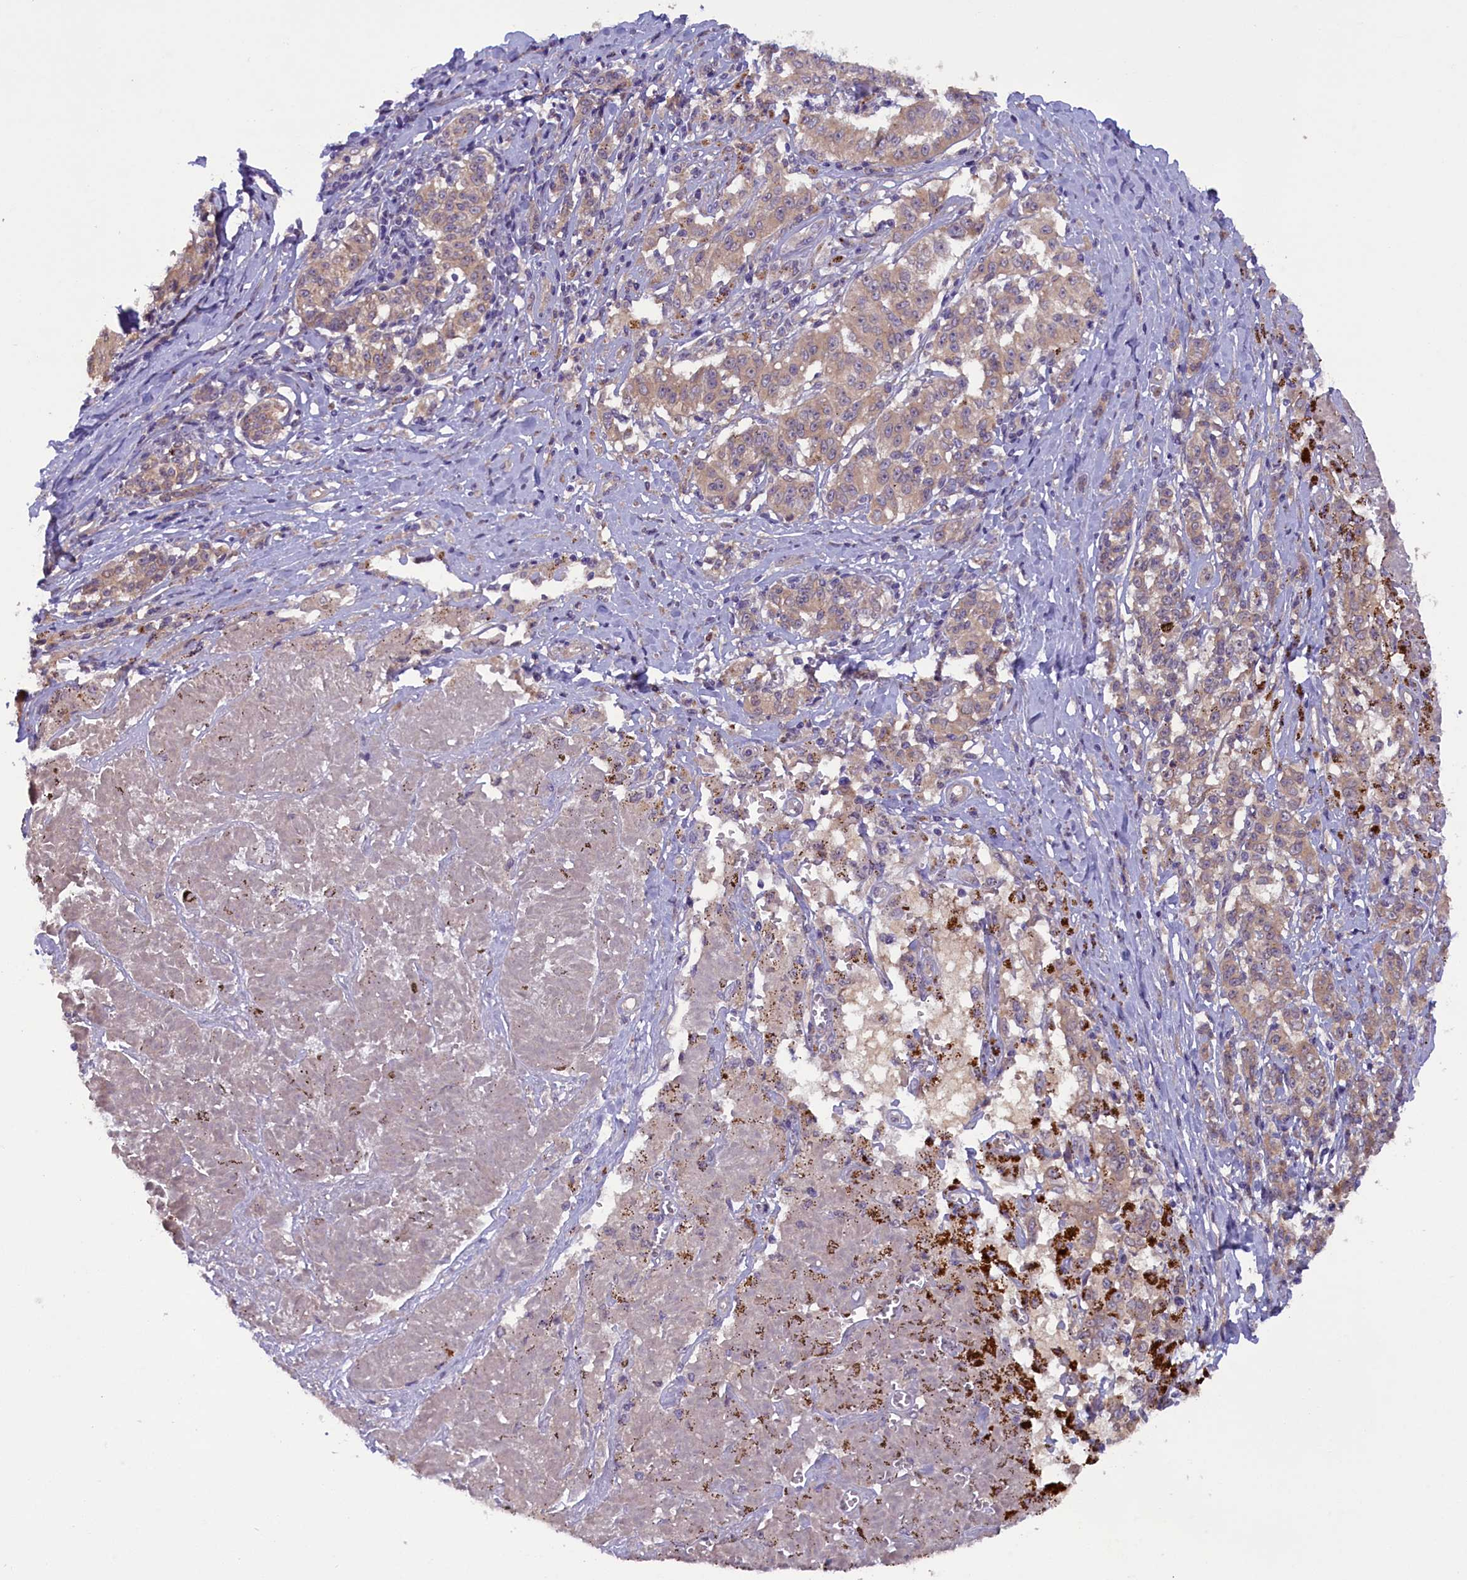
{"staining": {"intensity": "weak", "quantity": ">75%", "location": "cytoplasmic/membranous"}, "tissue": "melanoma", "cell_type": "Tumor cells", "image_type": "cancer", "snomed": [{"axis": "morphology", "description": "Malignant melanoma, NOS"}, {"axis": "topography", "description": "Skin"}], "caption": "Malignant melanoma stained with IHC displays weak cytoplasmic/membranous staining in about >75% of tumor cells.", "gene": "CCDC9B", "patient": {"sex": "female", "age": 72}}